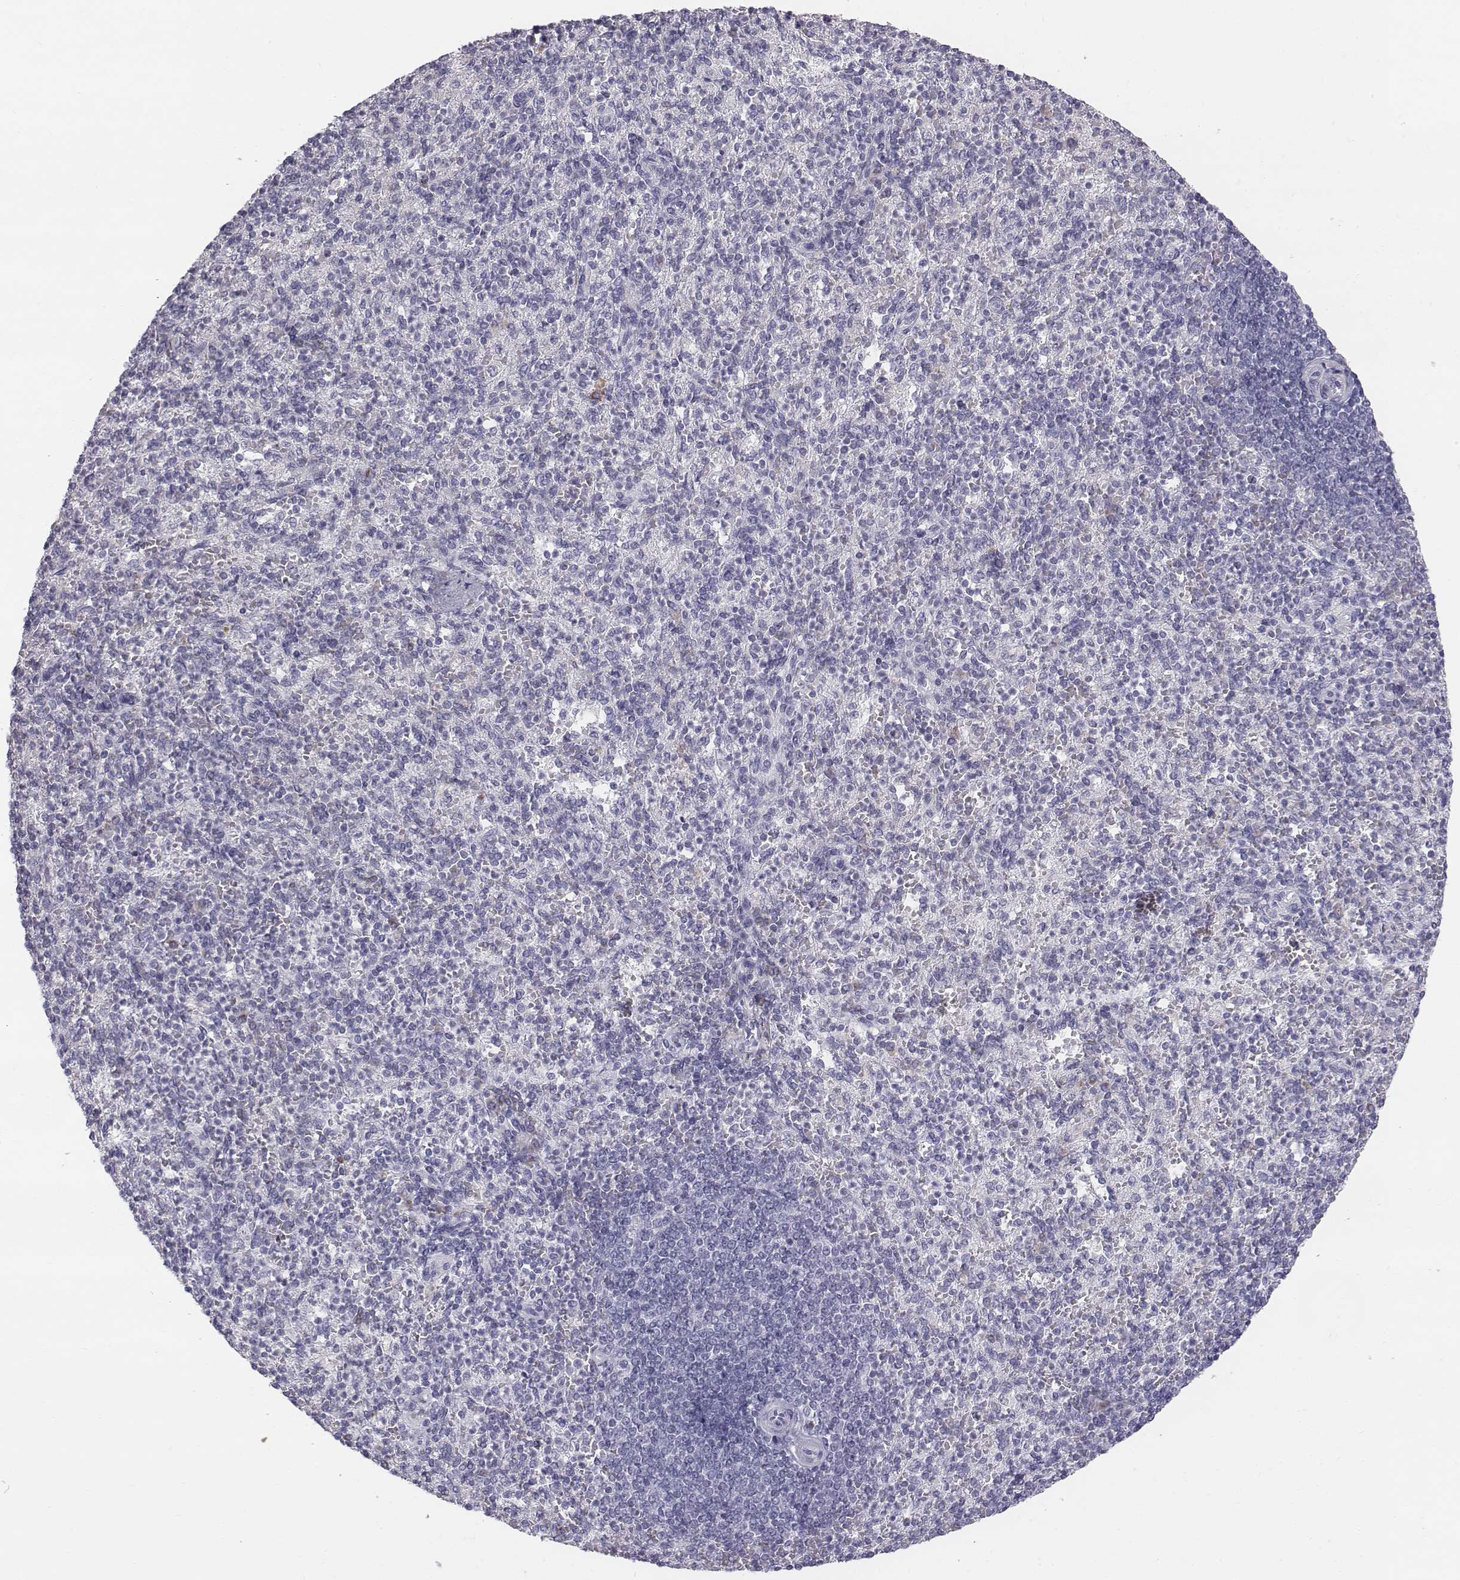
{"staining": {"intensity": "negative", "quantity": "none", "location": "none"}, "tissue": "spleen", "cell_type": "Cells in red pulp", "image_type": "normal", "snomed": [{"axis": "morphology", "description": "Normal tissue, NOS"}, {"axis": "topography", "description": "Spleen"}], "caption": "IHC image of unremarkable human spleen stained for a protein (brown), which reveals no staining in cells in red pulp.", "gene": "C6orf58", "patient": {"sex": "female", "age": 74}}